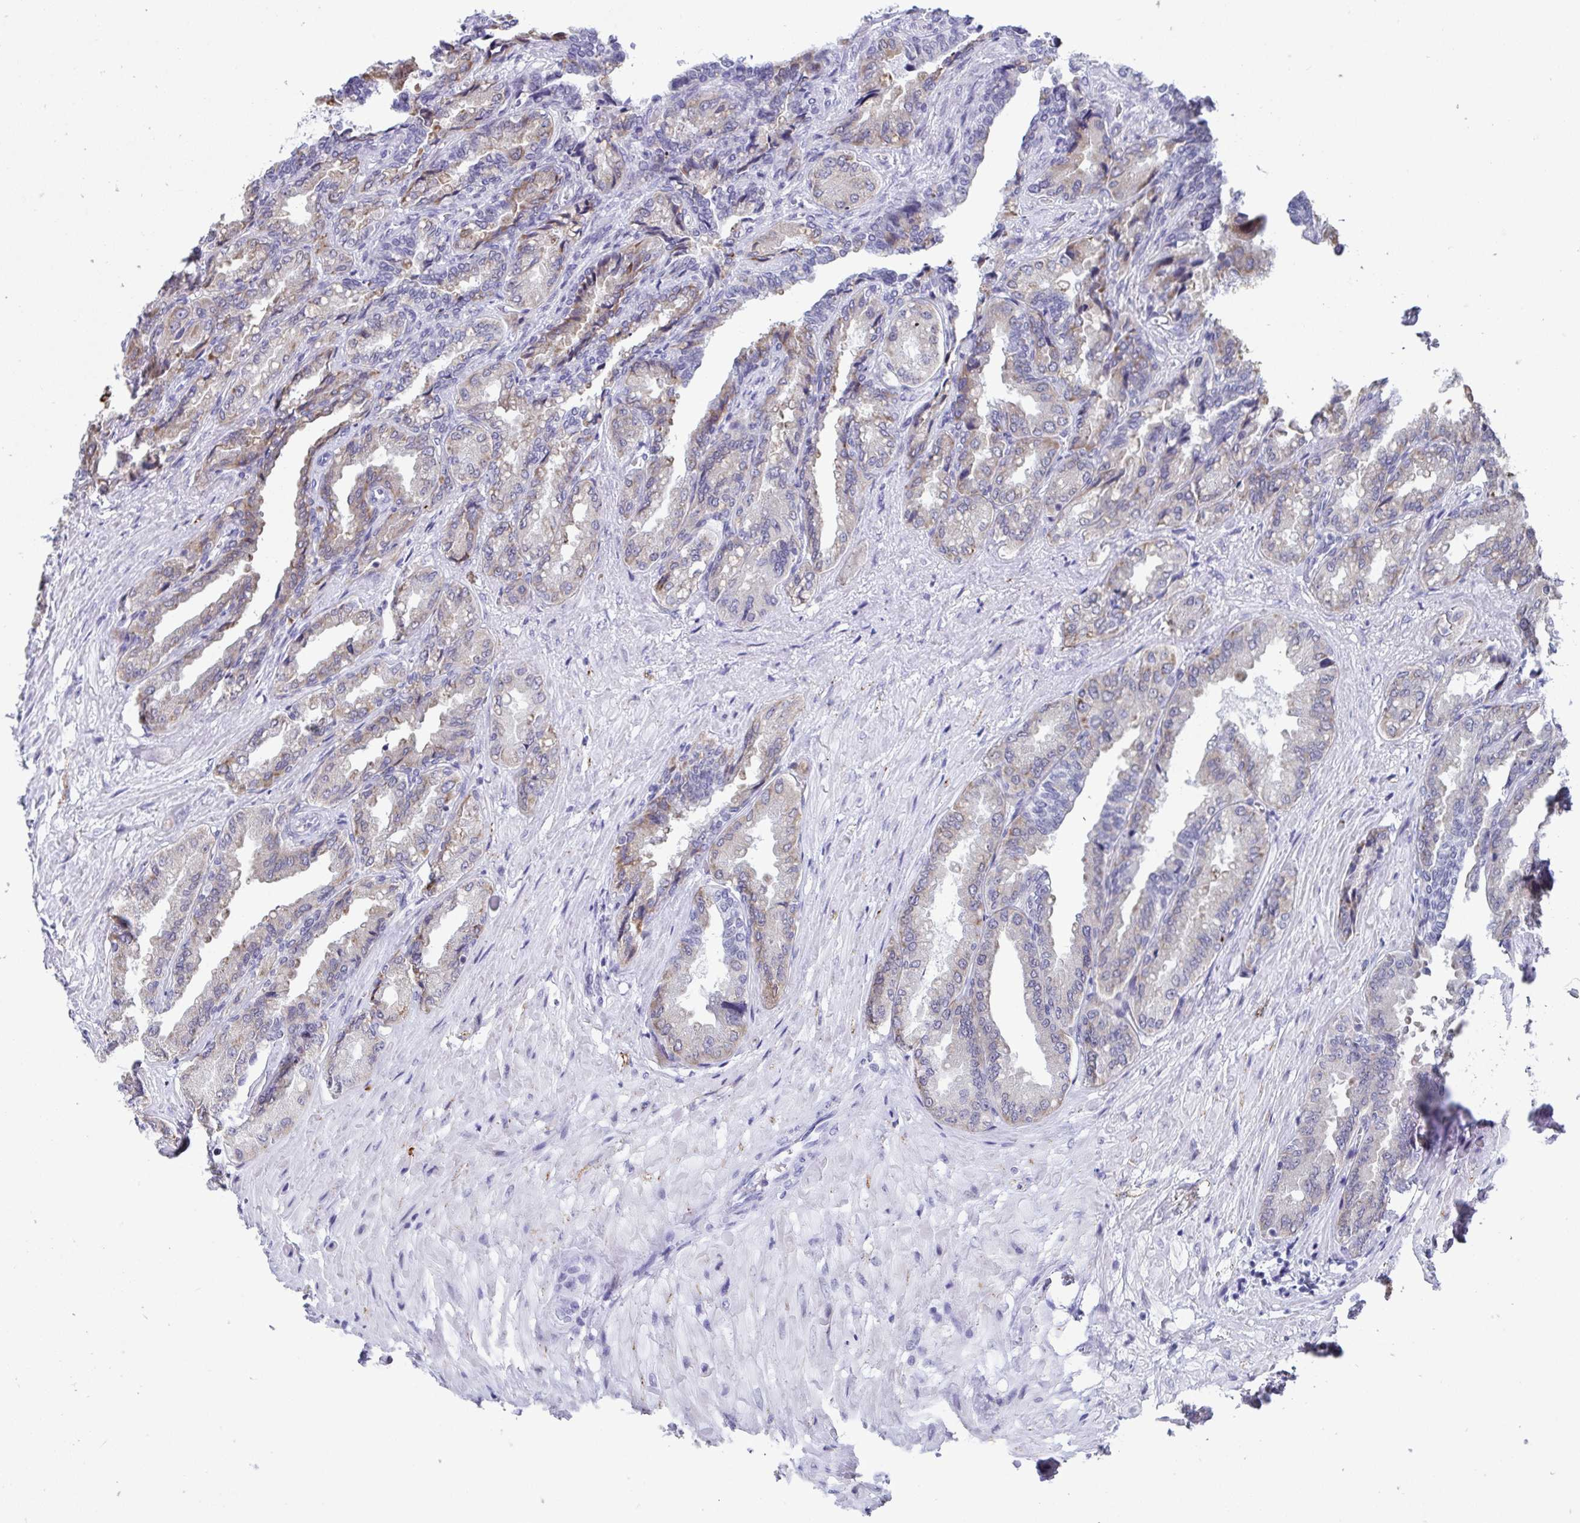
{"staining": {"intensity": "weak", "quantity": "25%-75%", "location": "cytoplasmic/membranous,nuclear"}, "tissue": "seminal vesicle", "cell_type": "Glandular cells", "image_type": "normal", "snomed": [{"axis": "morphology", "description": "Normal tissue, NOS"}, {"axis": "topography", "description": "Seminal veicle"}], "caption": "Protein expression analysis of benign seminal vesicle demonstrates weak cytoplasmic/membranous,nuclear positivity in about 25%-75% of glandular cells. The staining was performed using DAB (3,3'-diaminobenzidine), with brown indicating positive protein expression. Nuclei are stained blue with hematoxylin.", "gene": "WDR72", "patient": {"sex": "male", "age": 68}}